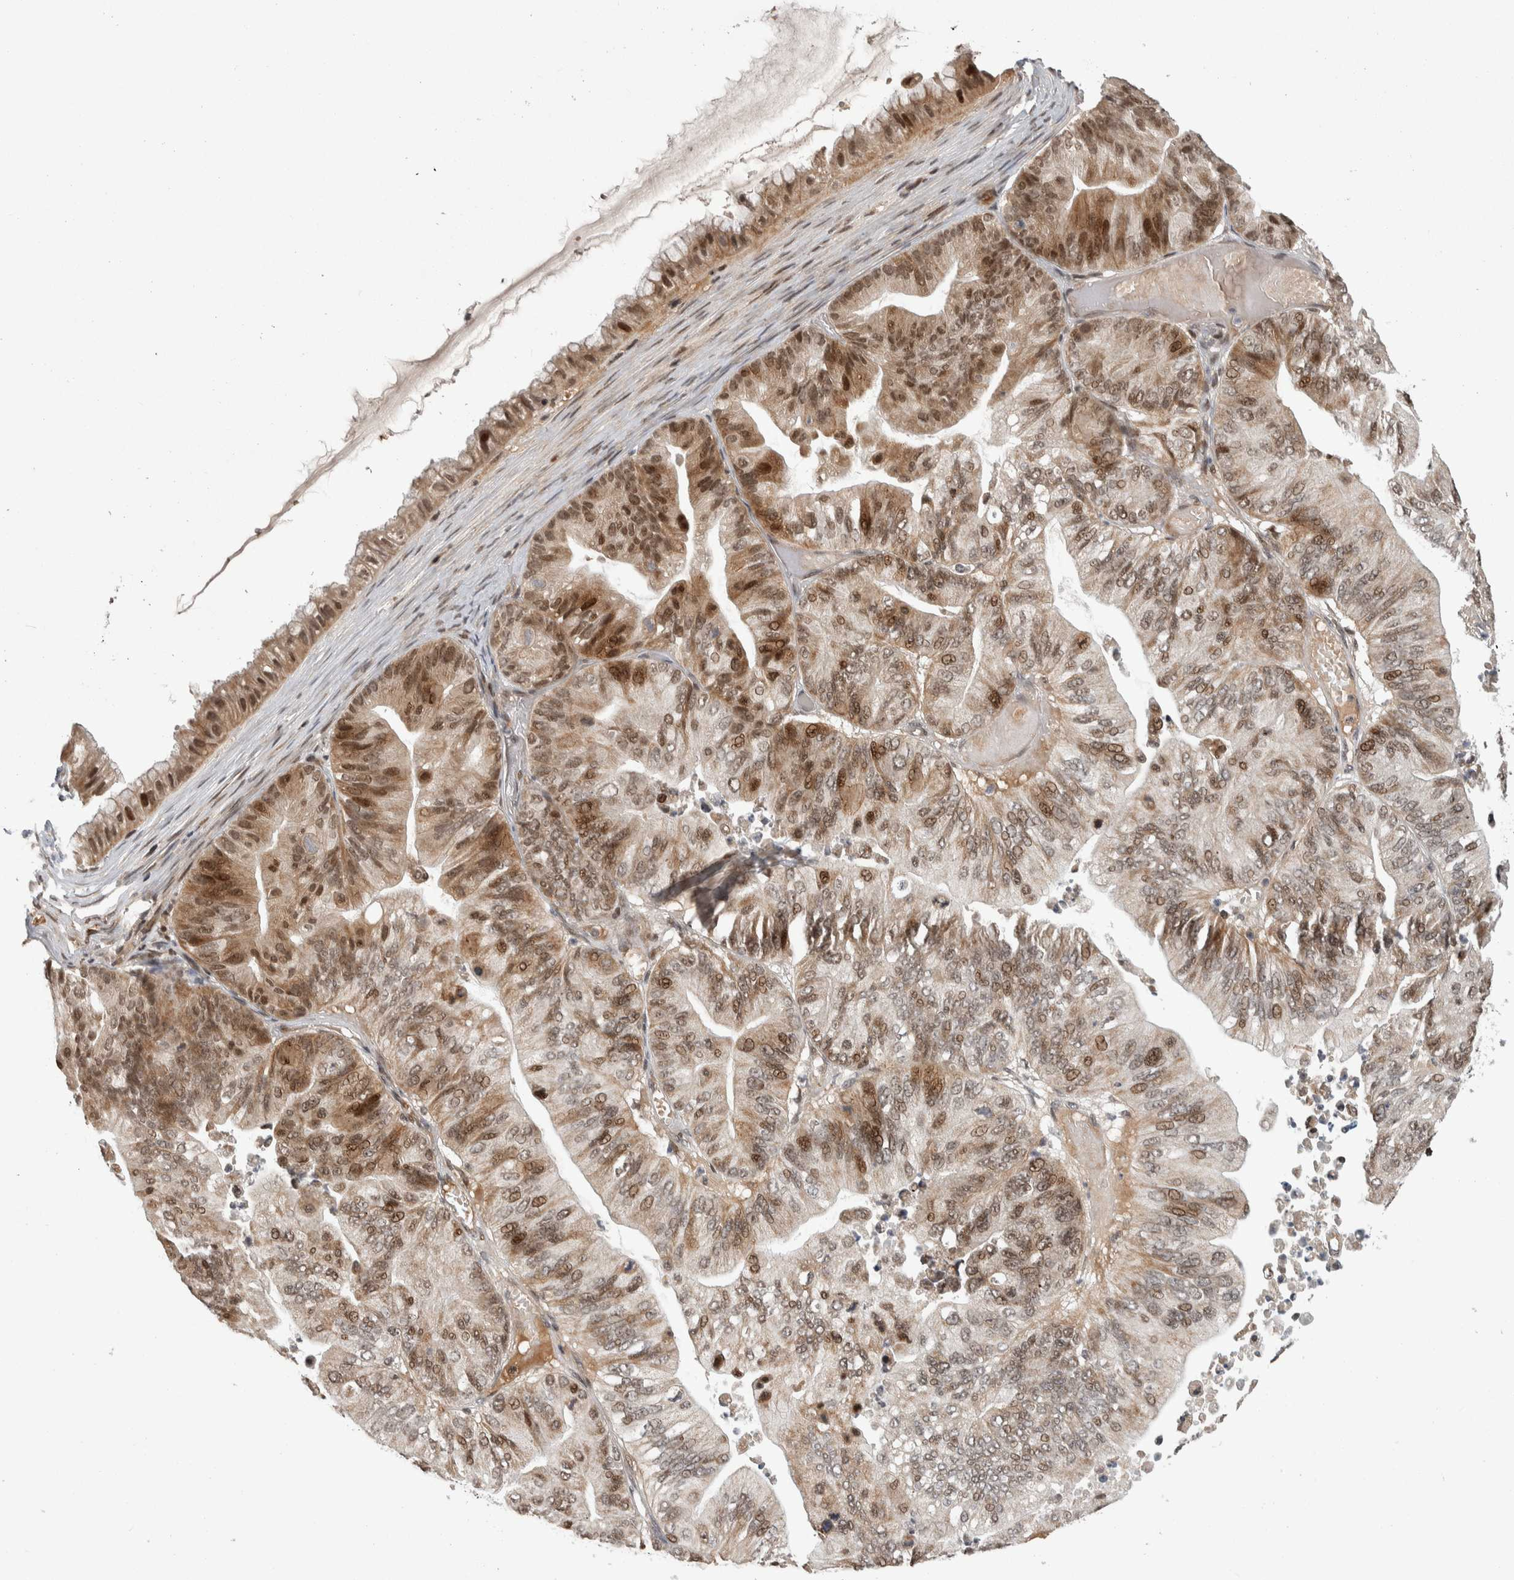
{"staining": {"intensity": "moderate", "quantity": ">75%", "location": "cytoplasmic/membranous,nuclear"}, "tissue": "ovarian cancer", "cell_type": "Tumor cells", "image_type": "cancer", "snomed": [{"axis": "morphology", "description": "Cystadenocarcinoma, mucinous, NOS"}, {"axis": "topography", "description": "Ovary"}], "caption": "An immunohistochemistry histopathology image of tumor tissue is shown. Protein staining in brown shows moderate cytoplasmic/membranous and nuclear positivity in mucinous cystadenocarcinoma (ovarian) within tumor cells.", "gene": "ZNF592", "patient": {"sex": "female", "age": 61}}